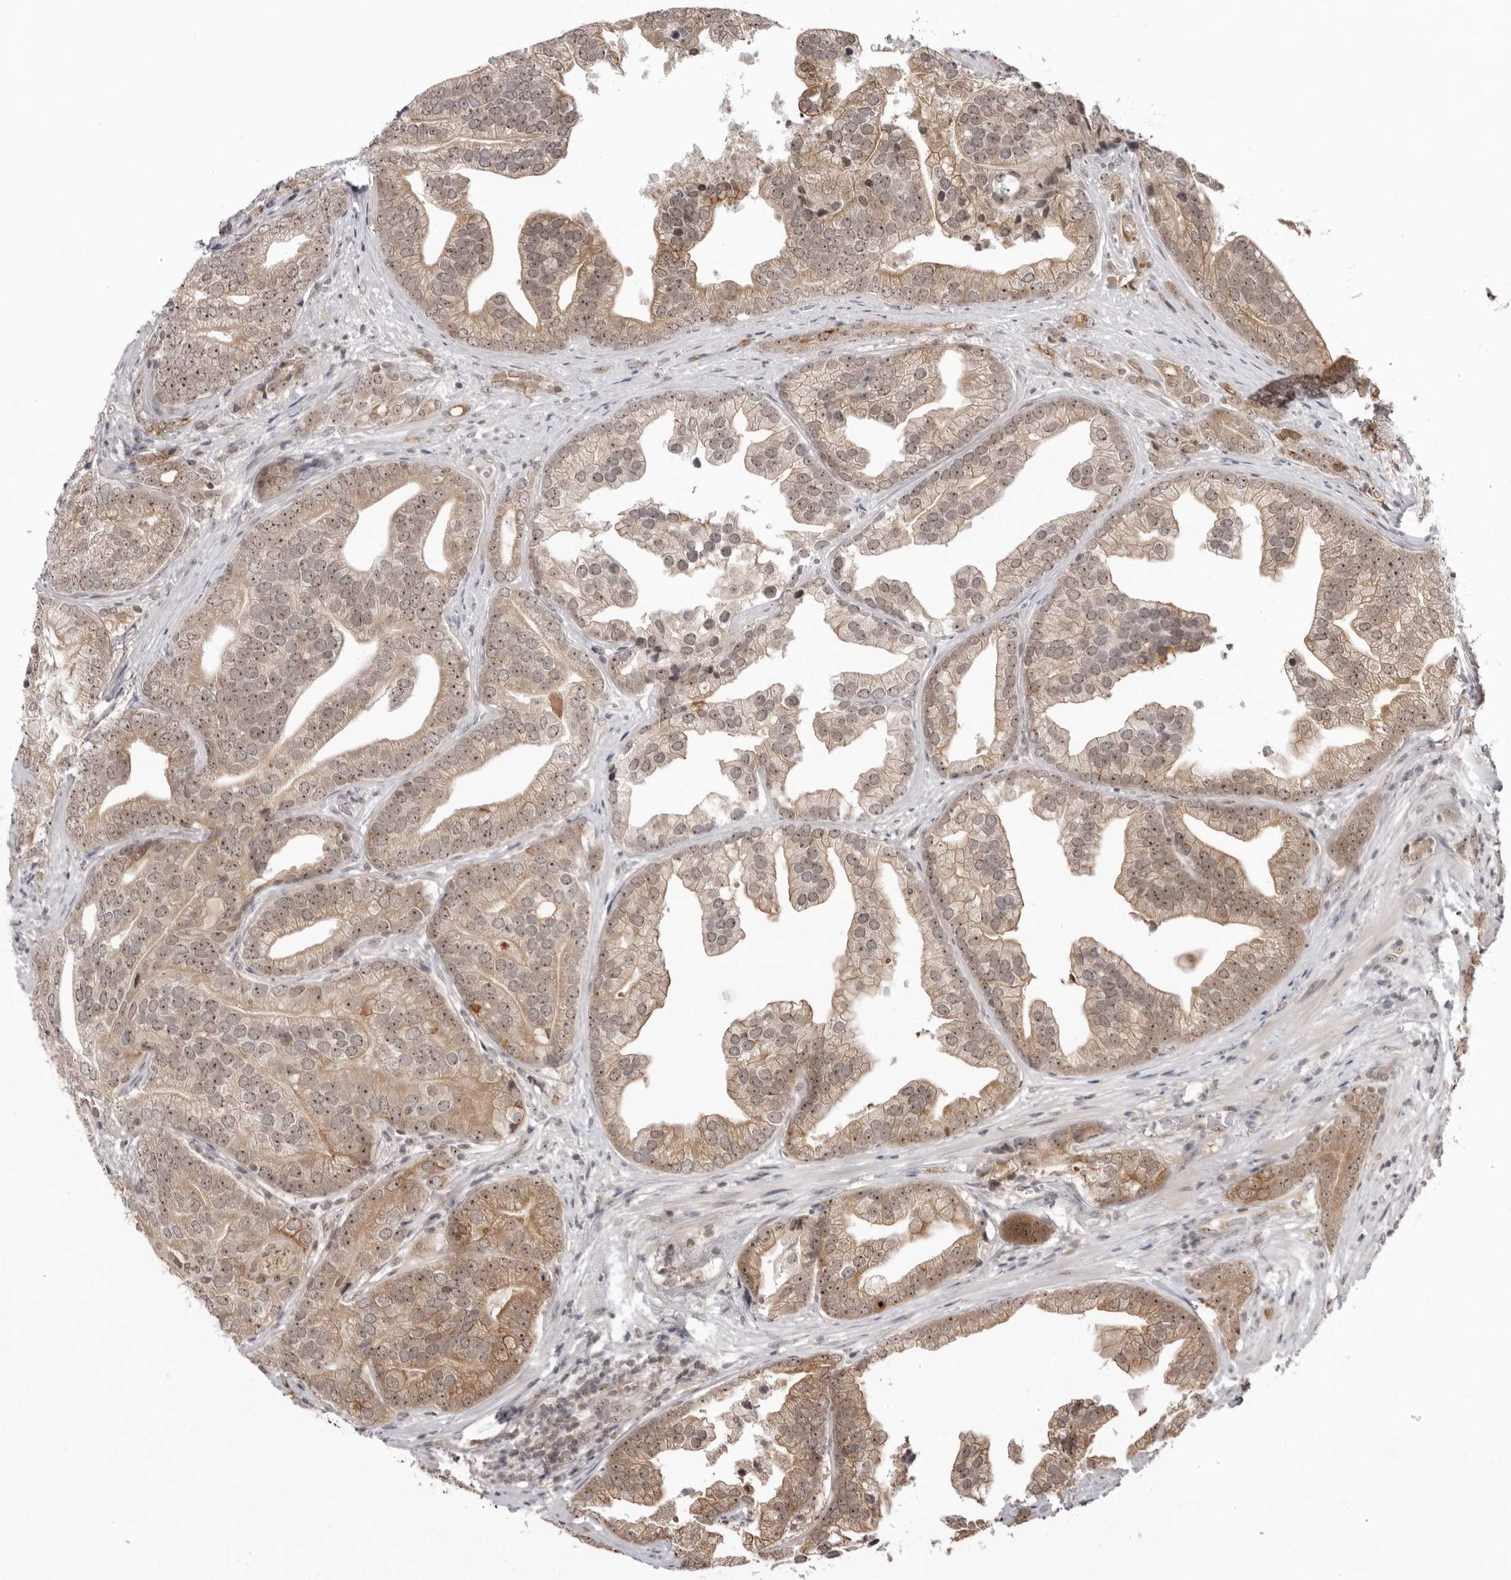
{"staining": {"intensity": "moderate", "quantity": ">75%", "location": "cytoplasmic/membranous,nuclear"}, "tissue": "prostate cancer", "cell_type": "Tumor cells", "image_type": "cancer", "snomed": [{"axis": "morphology", "description": "Adenocarcinoma, High grade"}, {"axis": "topography", "description": "Prostate"}], "caption": "Immunohistochemical staining of human adenocarcinoma (high-grade) (prostate) reveals medium levels of moderate cytoplasmic/membranous and nuclear protein expression in approximately >75% of tumor cells. (brown staining indicates protein expression, while blue staining denotes nuclei).", "gene": "EXOSC10", "patient": {"sex": "male", "age": 57}}